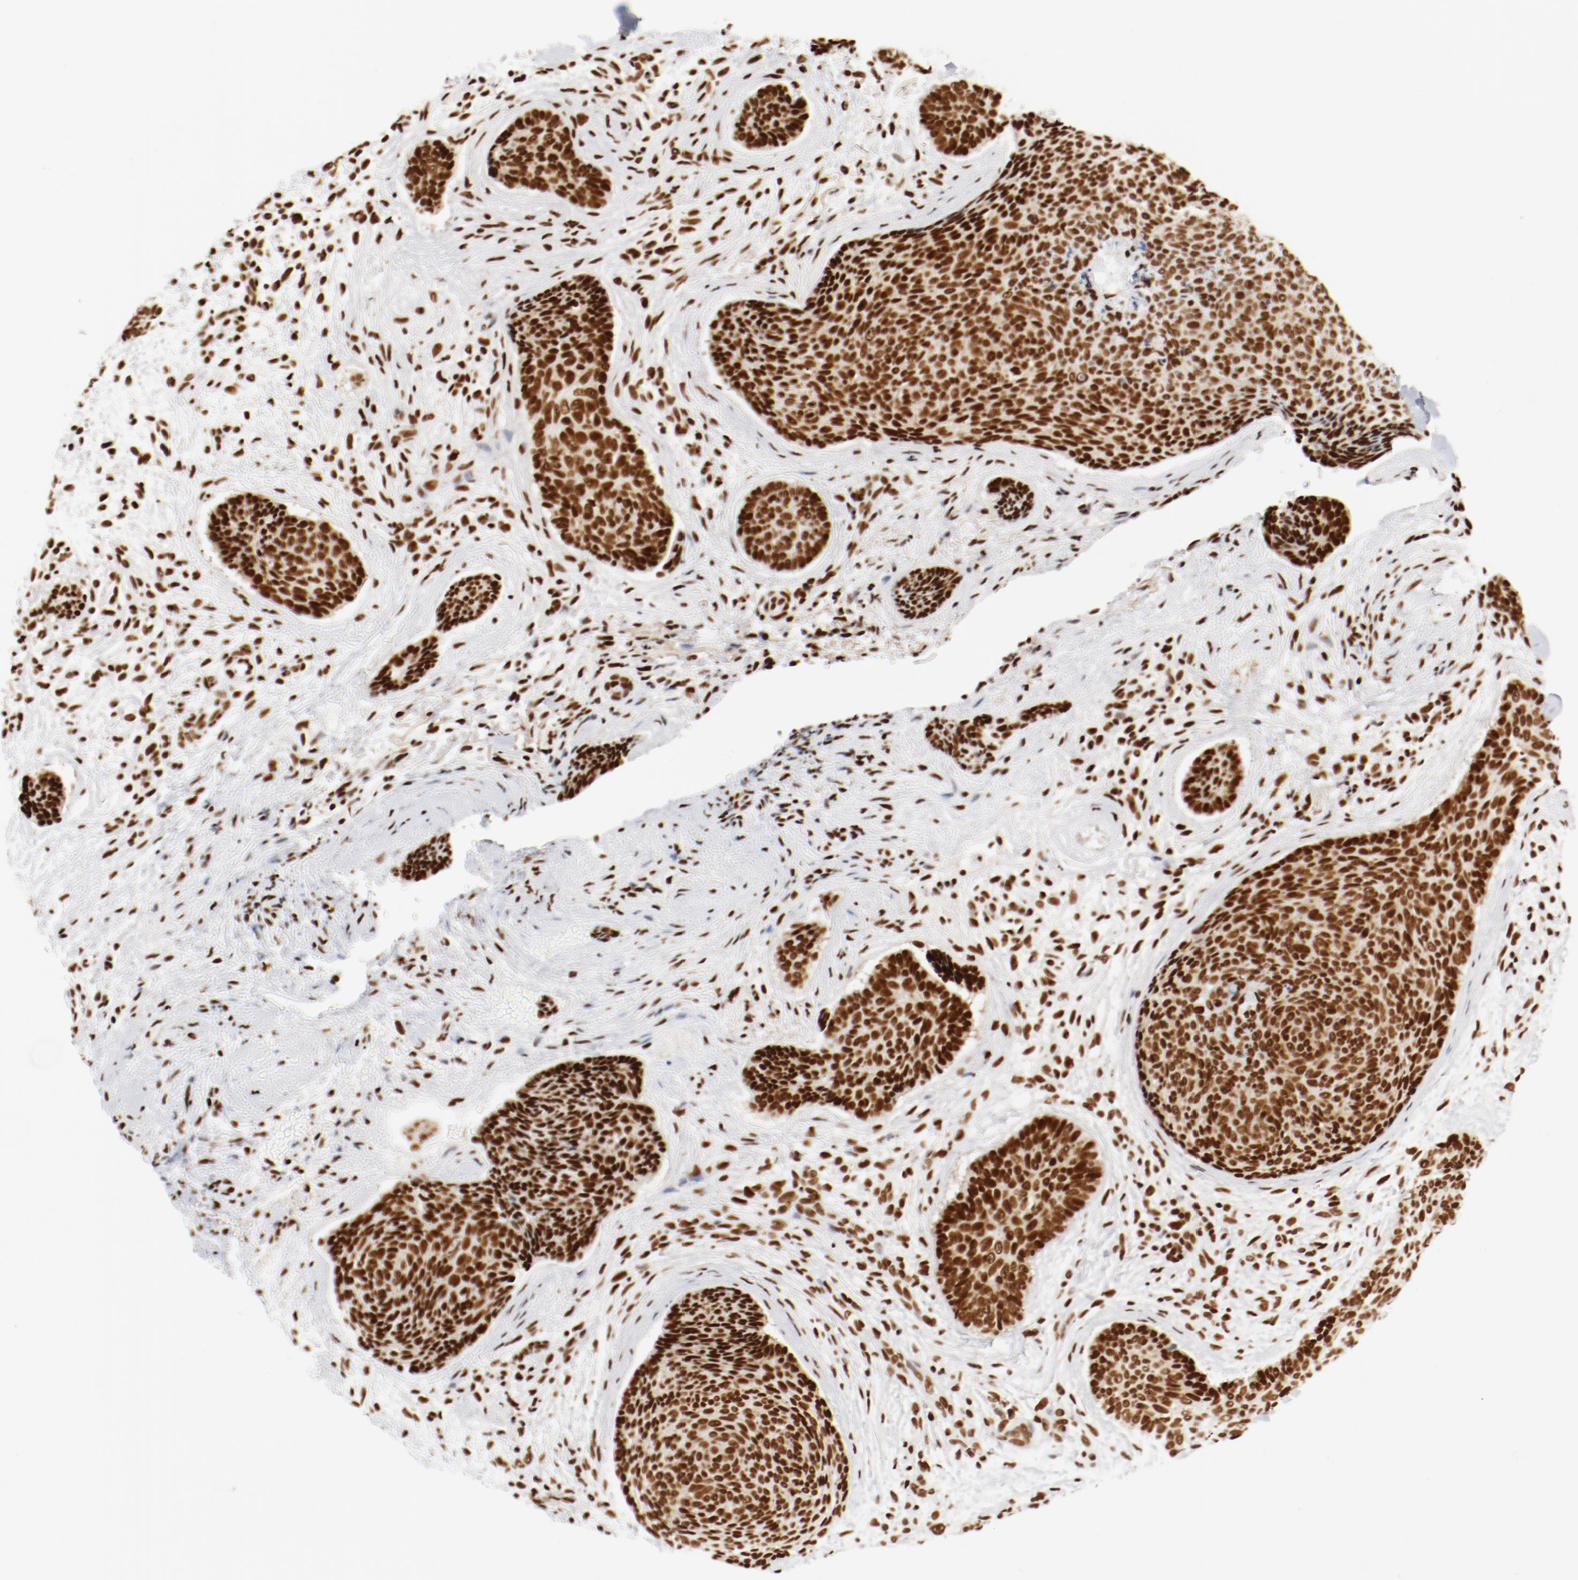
{"staining": {"intensity": "strong", "quantity": ">75%", "location": "nuclear"}, "tissue": "skin cancer", "cell_type": "Tumor cells", "image_type": "cancer", "snomed": [{"axis": "morphology", "description": "Normal tissue, NOS"}, {"axis": "morphology", "description": "Basal cell carcinoma"}, {"axis": "topography", "description": "Skin"}], "caption": "Skin basal cell carcinoma was stained to show a protein in brown. There is high levels of strong nuclear positivity in about >75% of tumor cells. (Stains: DAB in brown, nuclei in blue, Microscopy: brightfield microscopy at high magnification).", "gene": "CTBP1", "patient": {"sex": "female", "age": 57}}